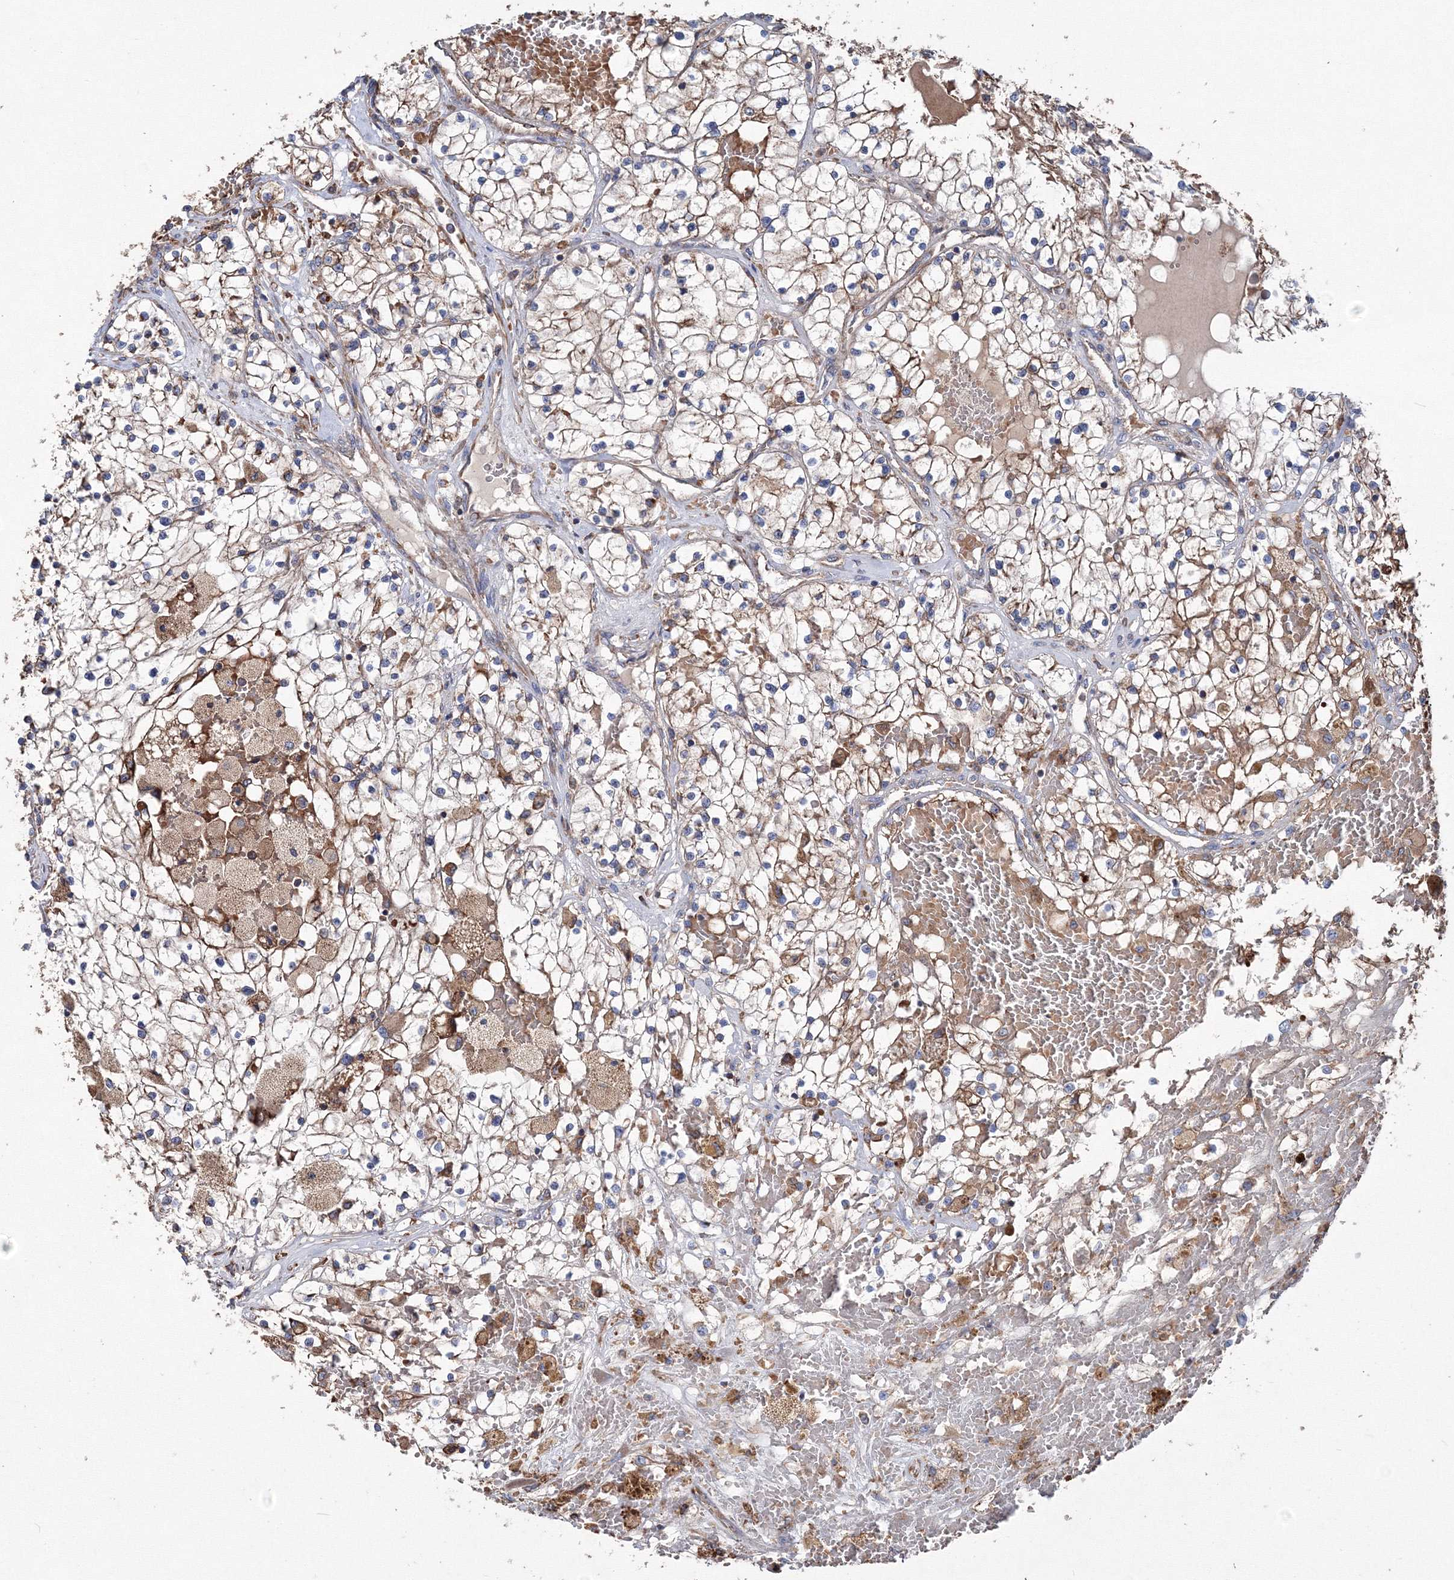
{"staining": {"intensity": "moderate", "quantity": "25%-75%", "location": "cytoplasmic/membranous"}, "tissue": "renal cancer", "cell_type": "Tumor cells", "image_type": "cancer", "snomed": [{"axis": "morphology", "description": "Normal tissue, NOS"}, {"axis": "morphology", "description": "Adenocarcinoma, NOS"}, {"axis": "topography", "description": "Kidney"}], "caption": "Renal adenocarcinoma tissue reveals moderate cytoplasmic/membranous positivity in approximately 25%-75% of tumor cells", "gene": "VPS8", "patient": {"sex": "male", "age": 68}}